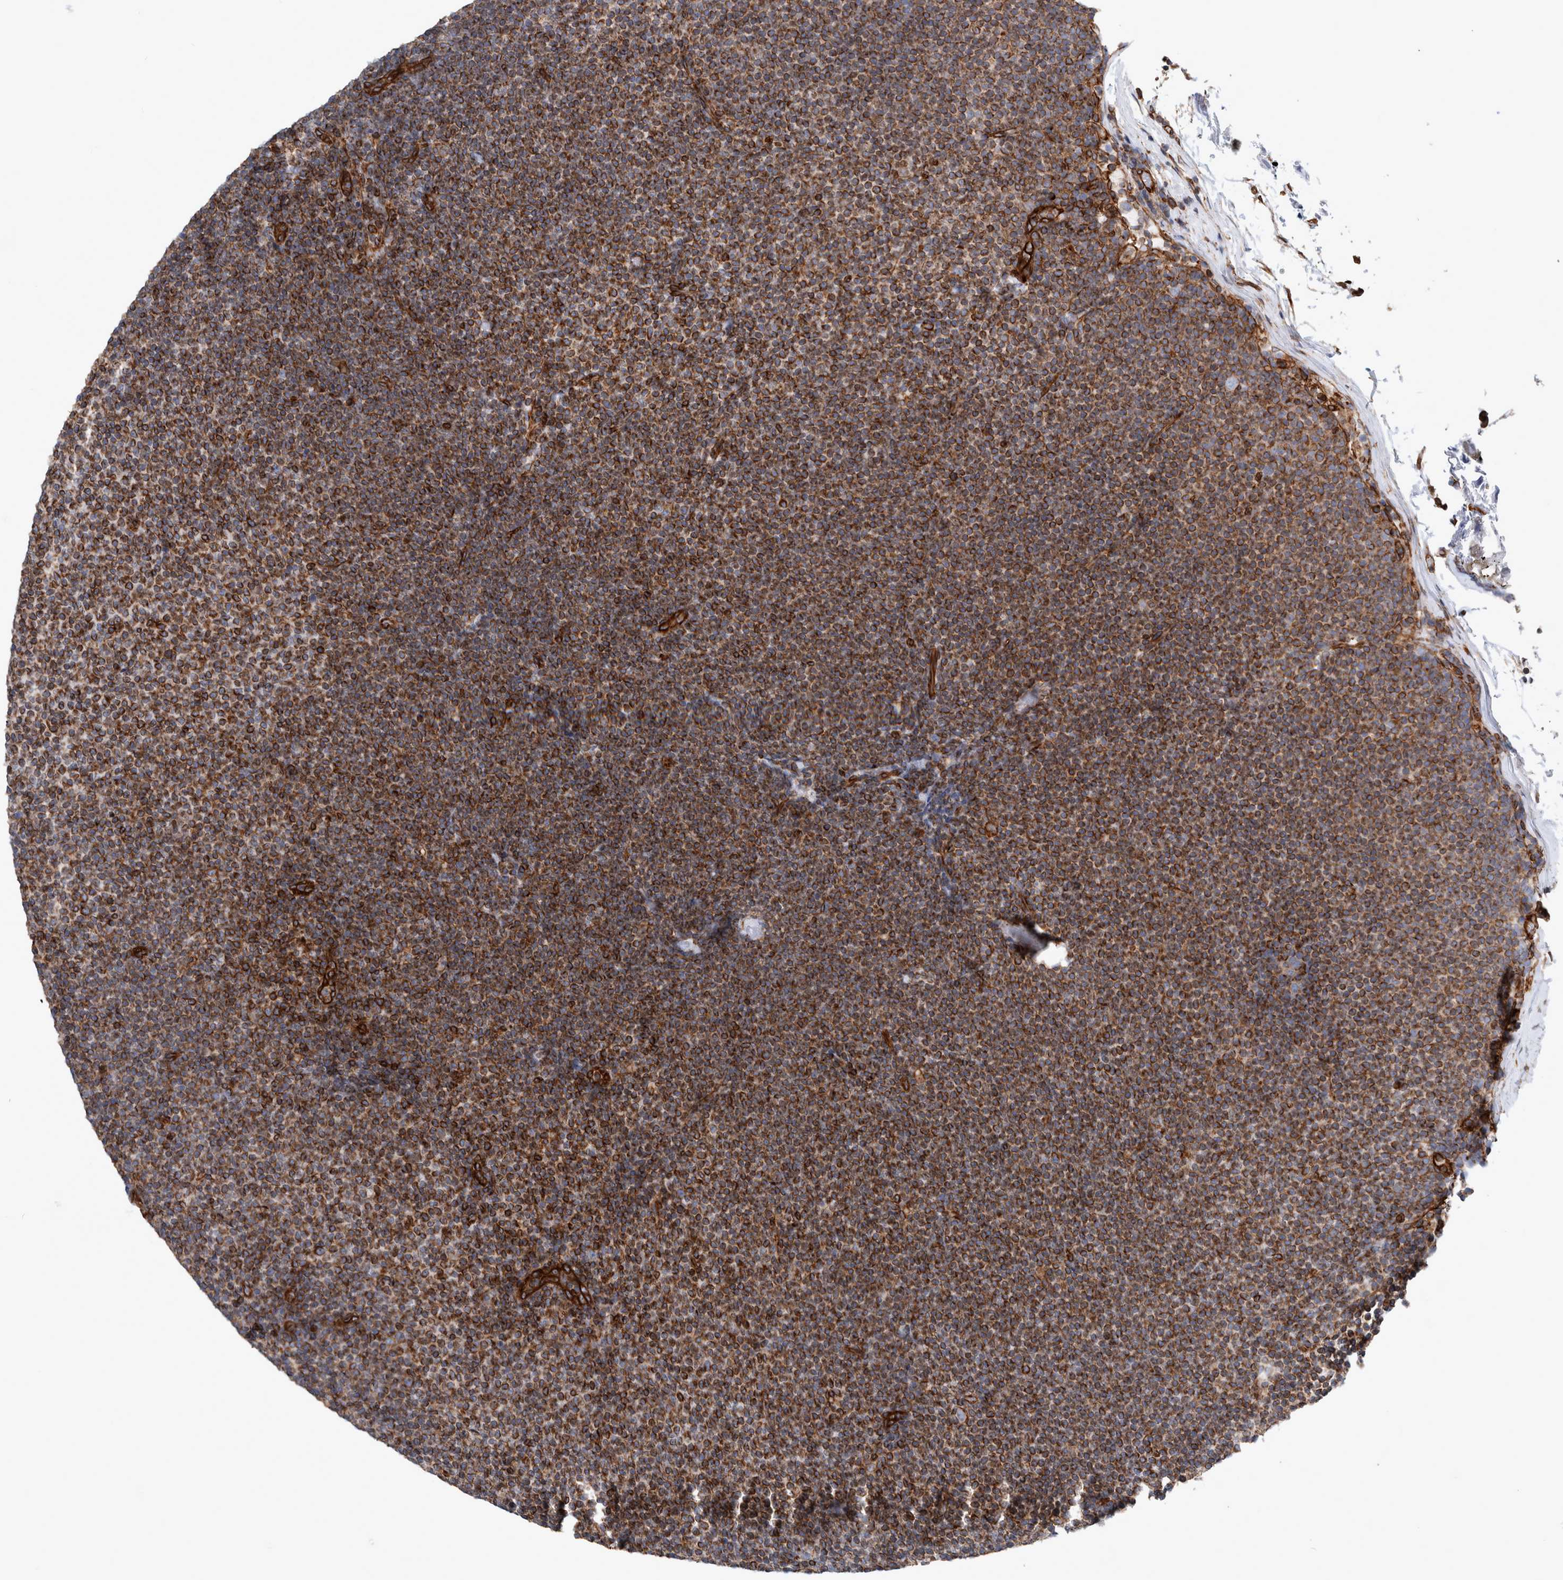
{"staining": {"intensity": "strong", "quantity": ">75%", "location": "cytoplasmic/membranous"}, "tissue": "lymphoma", "cell_type": "Tumor cells", "image_type": "cancer", "snomed": [{"axis": "morphology", "description": "Malignant lymphoma, non-Hodgkin's type, Low grade"}, {"axis": "topography", "description": "Lymph node"}], "caption": "The photomicrograph displays a brown stain indicating the presence of a protein in the cytoplasmic/membranous of tumor cells in lymphoma. (DAB IHC with brightfield microscopy, high magnification).", "gene": "PLEC", "patient": {"sex": "female", "age": 53}}